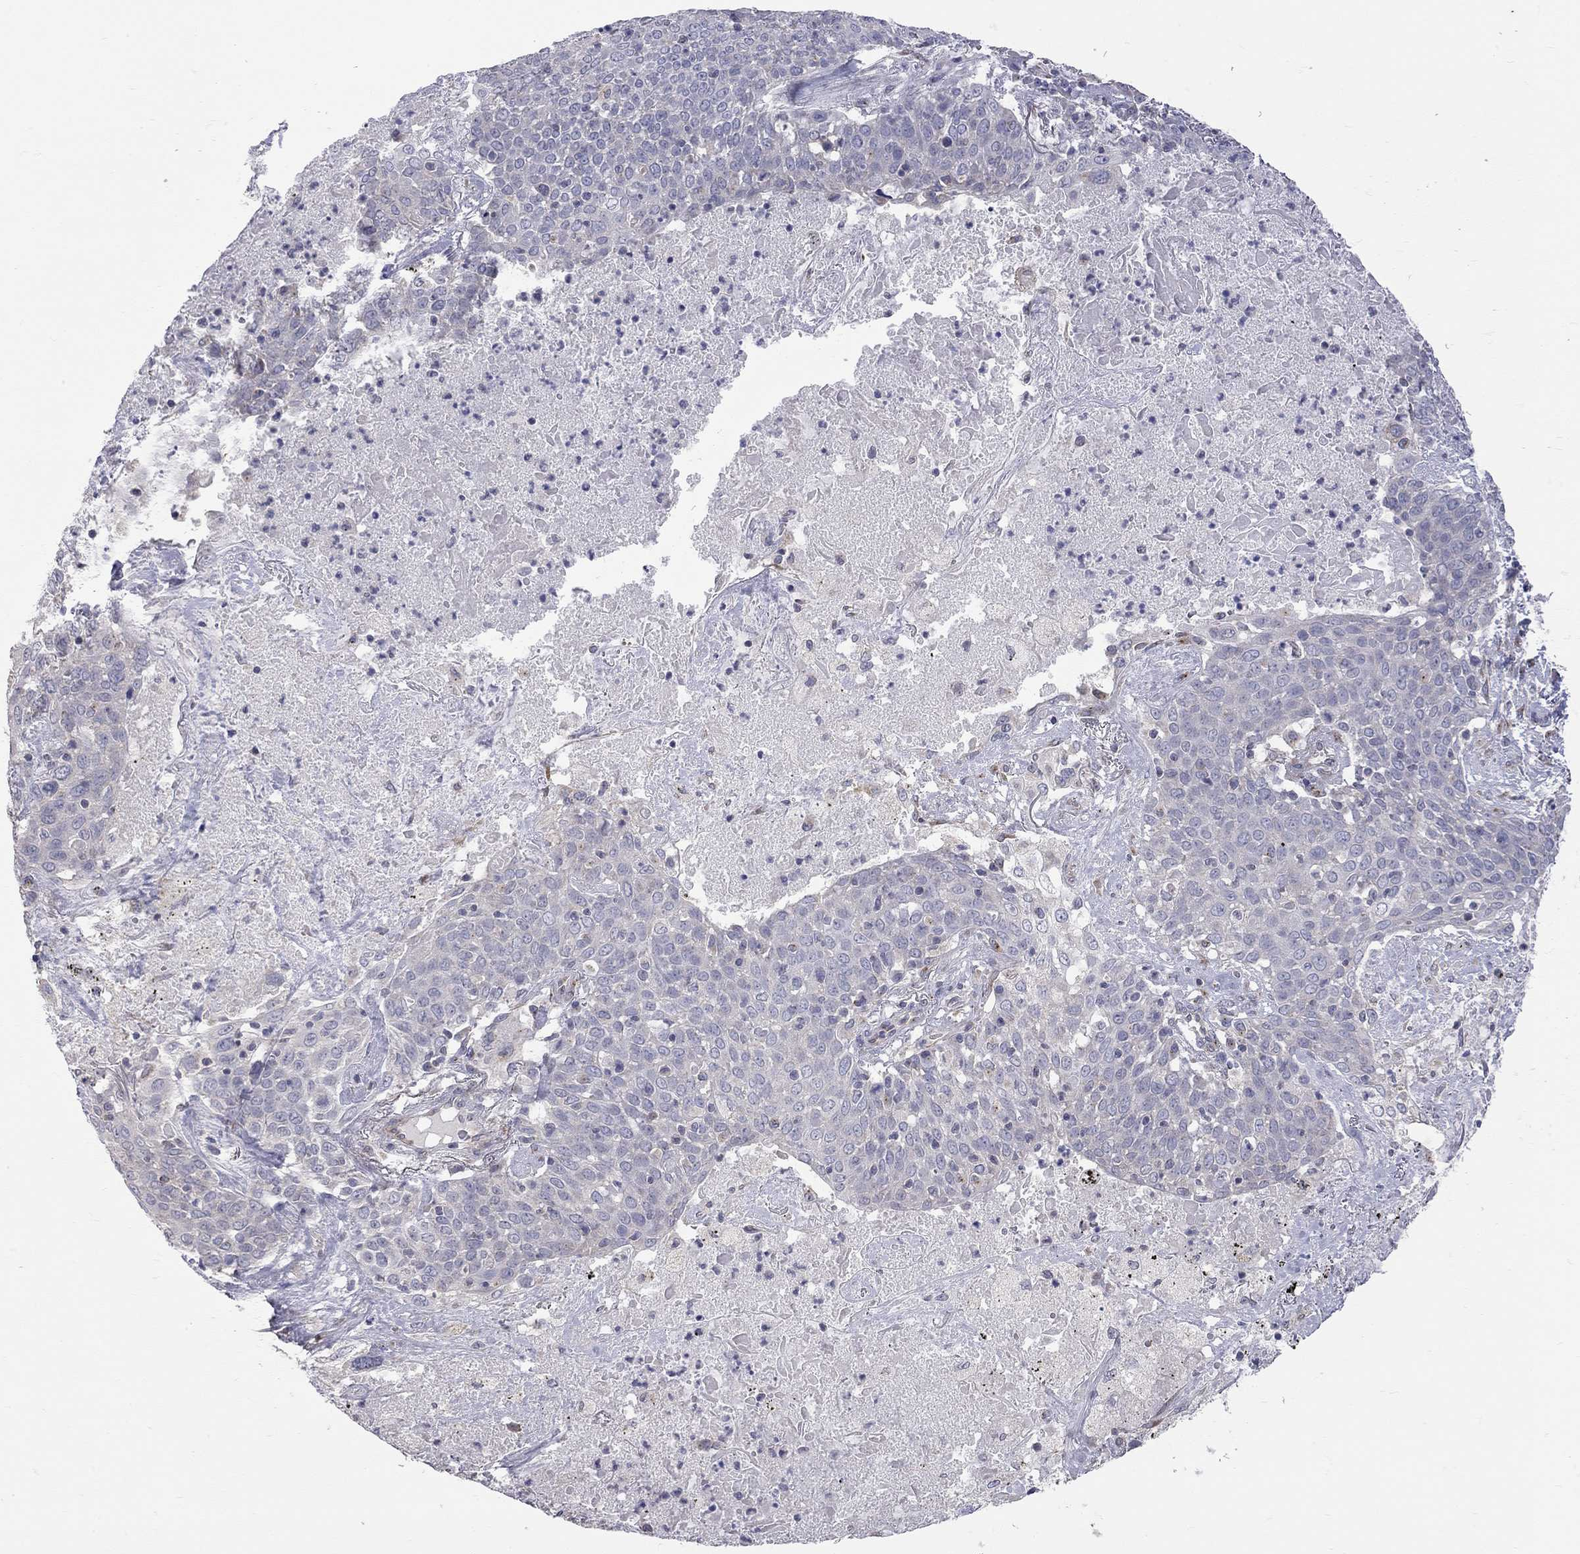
{"staining": {"intensity": "negative", "quantity": "none", "location": "none"}, "tissue": "lung cancer", "cell_type": "Tumor cells", "image_type": "cancer", "snomed": [{"axis": "morphology", "description": "Squamous cell carcinoma, NOS"}, {"axis": "topography", "description": "Lung"}], "caption": "This photomicrograph is of lung cancer (squamous cell carcinoma) stained with IHC to label a protein in brown with the nuclei are counter-stained blue. There is no expression in tumor cells.", "gene": "OPRK1", "patient": {"sex": "male", "age": 82}}